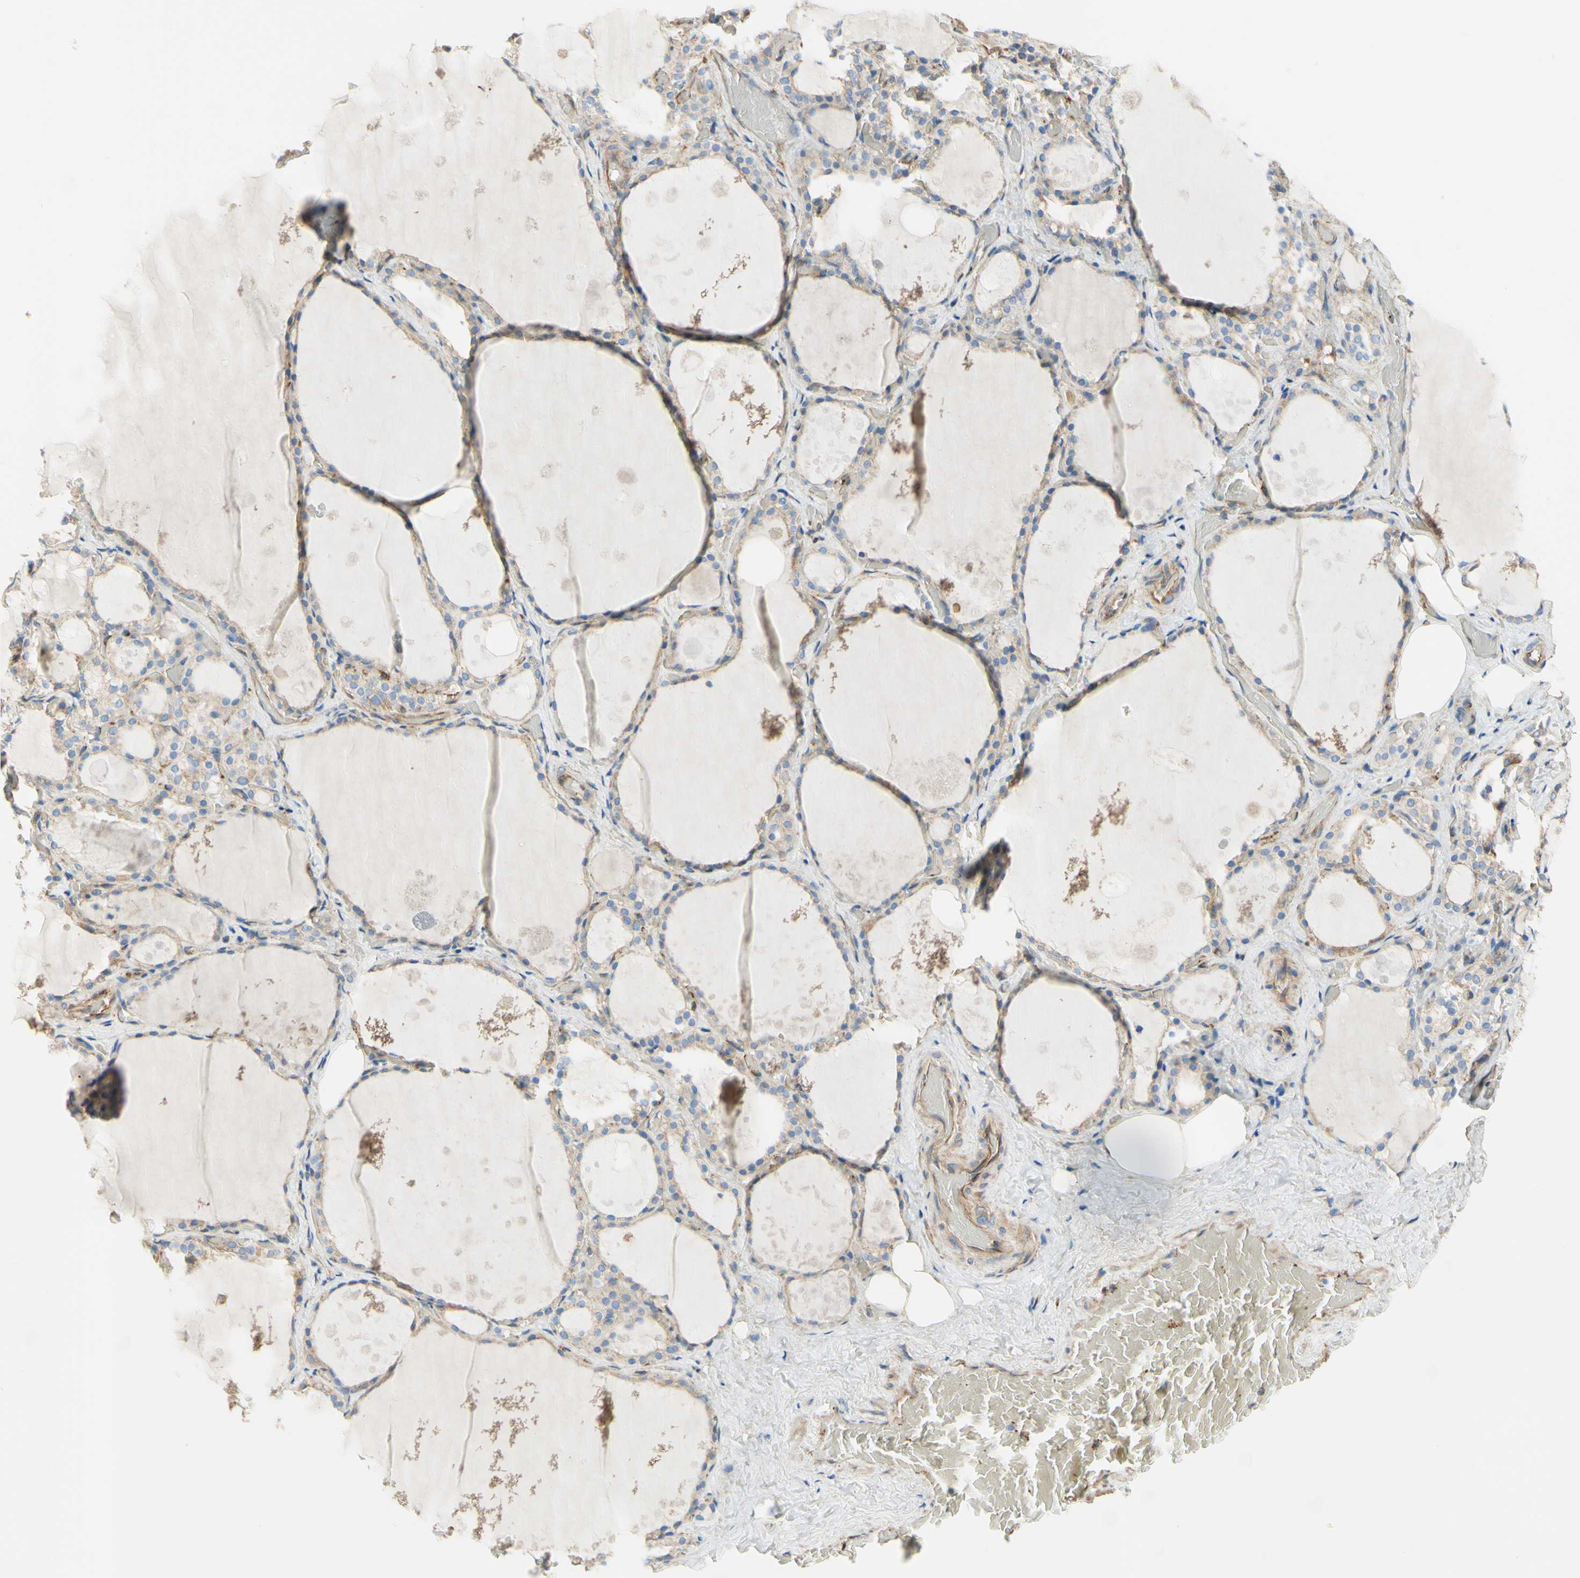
{"staining": {"intensity": "weak", "quantity": ">75%", "location": "cytoplasmic/membranous"}, "tissue": "thyroid gland", "cell_type": "Glandular cells", "image_type": "normal", "snomed": [{"axis": "morphology", "description": "Normal tissue, NOS"}, {"axis": "topography", "description": "Thyroid gland"}], "caption": "A low amount of weak cytoplasmic/membranous expression is identified in approximately >75% of glandular cells in benign thyroid gland.", "gene": "ENDOD1", "patient": {"sex": "male", "age": 61}}